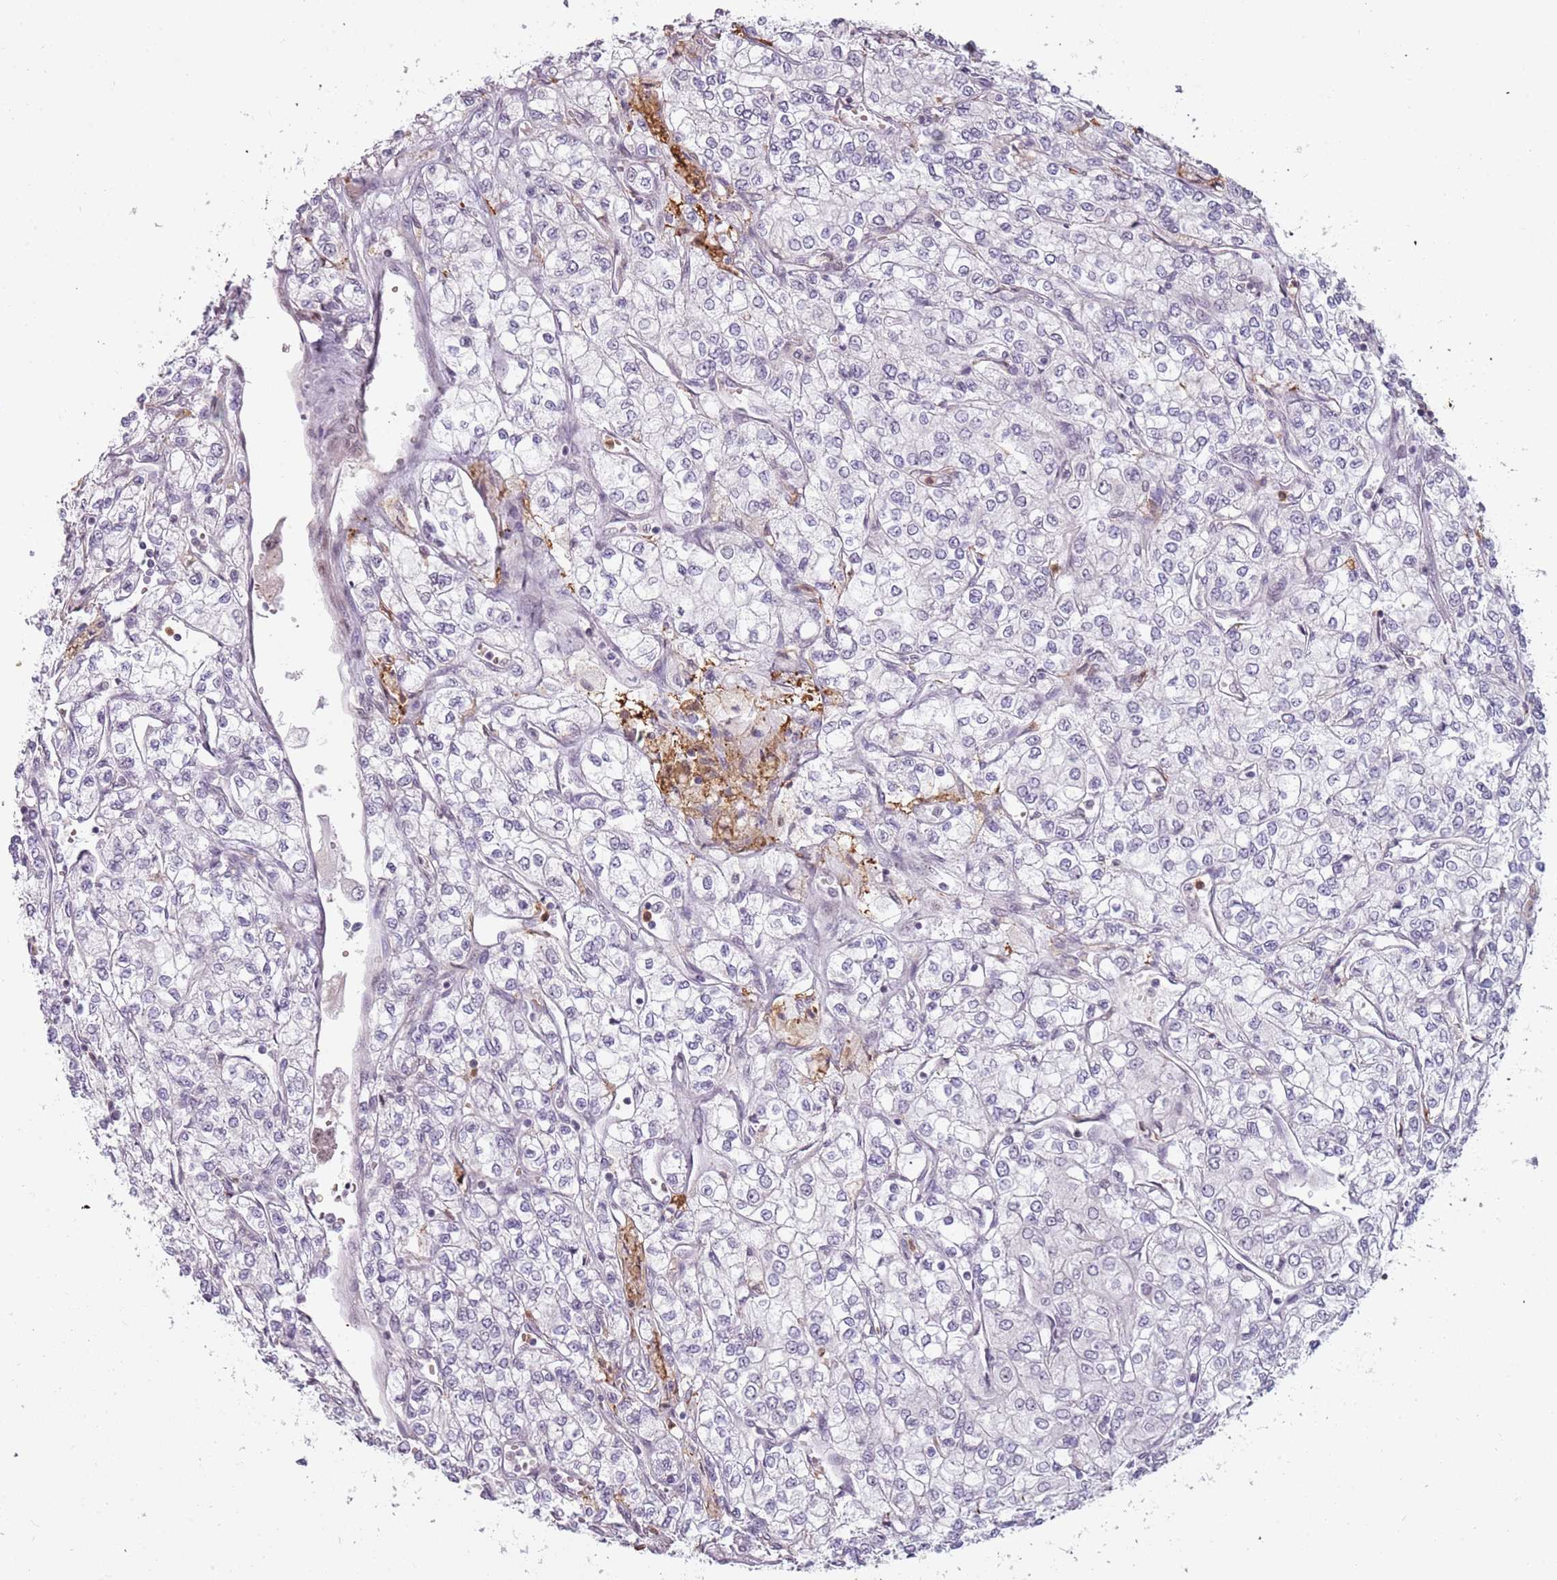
{"staining": {"intensity": "negative", "quantity": "none", "location": "none"}, "tissue": "renal cancer", "cell_type": "Tumor cells", "image_type": "cancer", "snomed": [{"axis": "morphology", "description": "Adenocarcinoma, NOS"}, {"axis": "topography", "description": "Kidney"}], "caption": "High power microscopy image of an IHC histopathology image of renal adenocarcinoma, revealing no significant positivity in tumor cells.", "gene": "REXO4", "patient": {"sex": "male", "age": 80}}